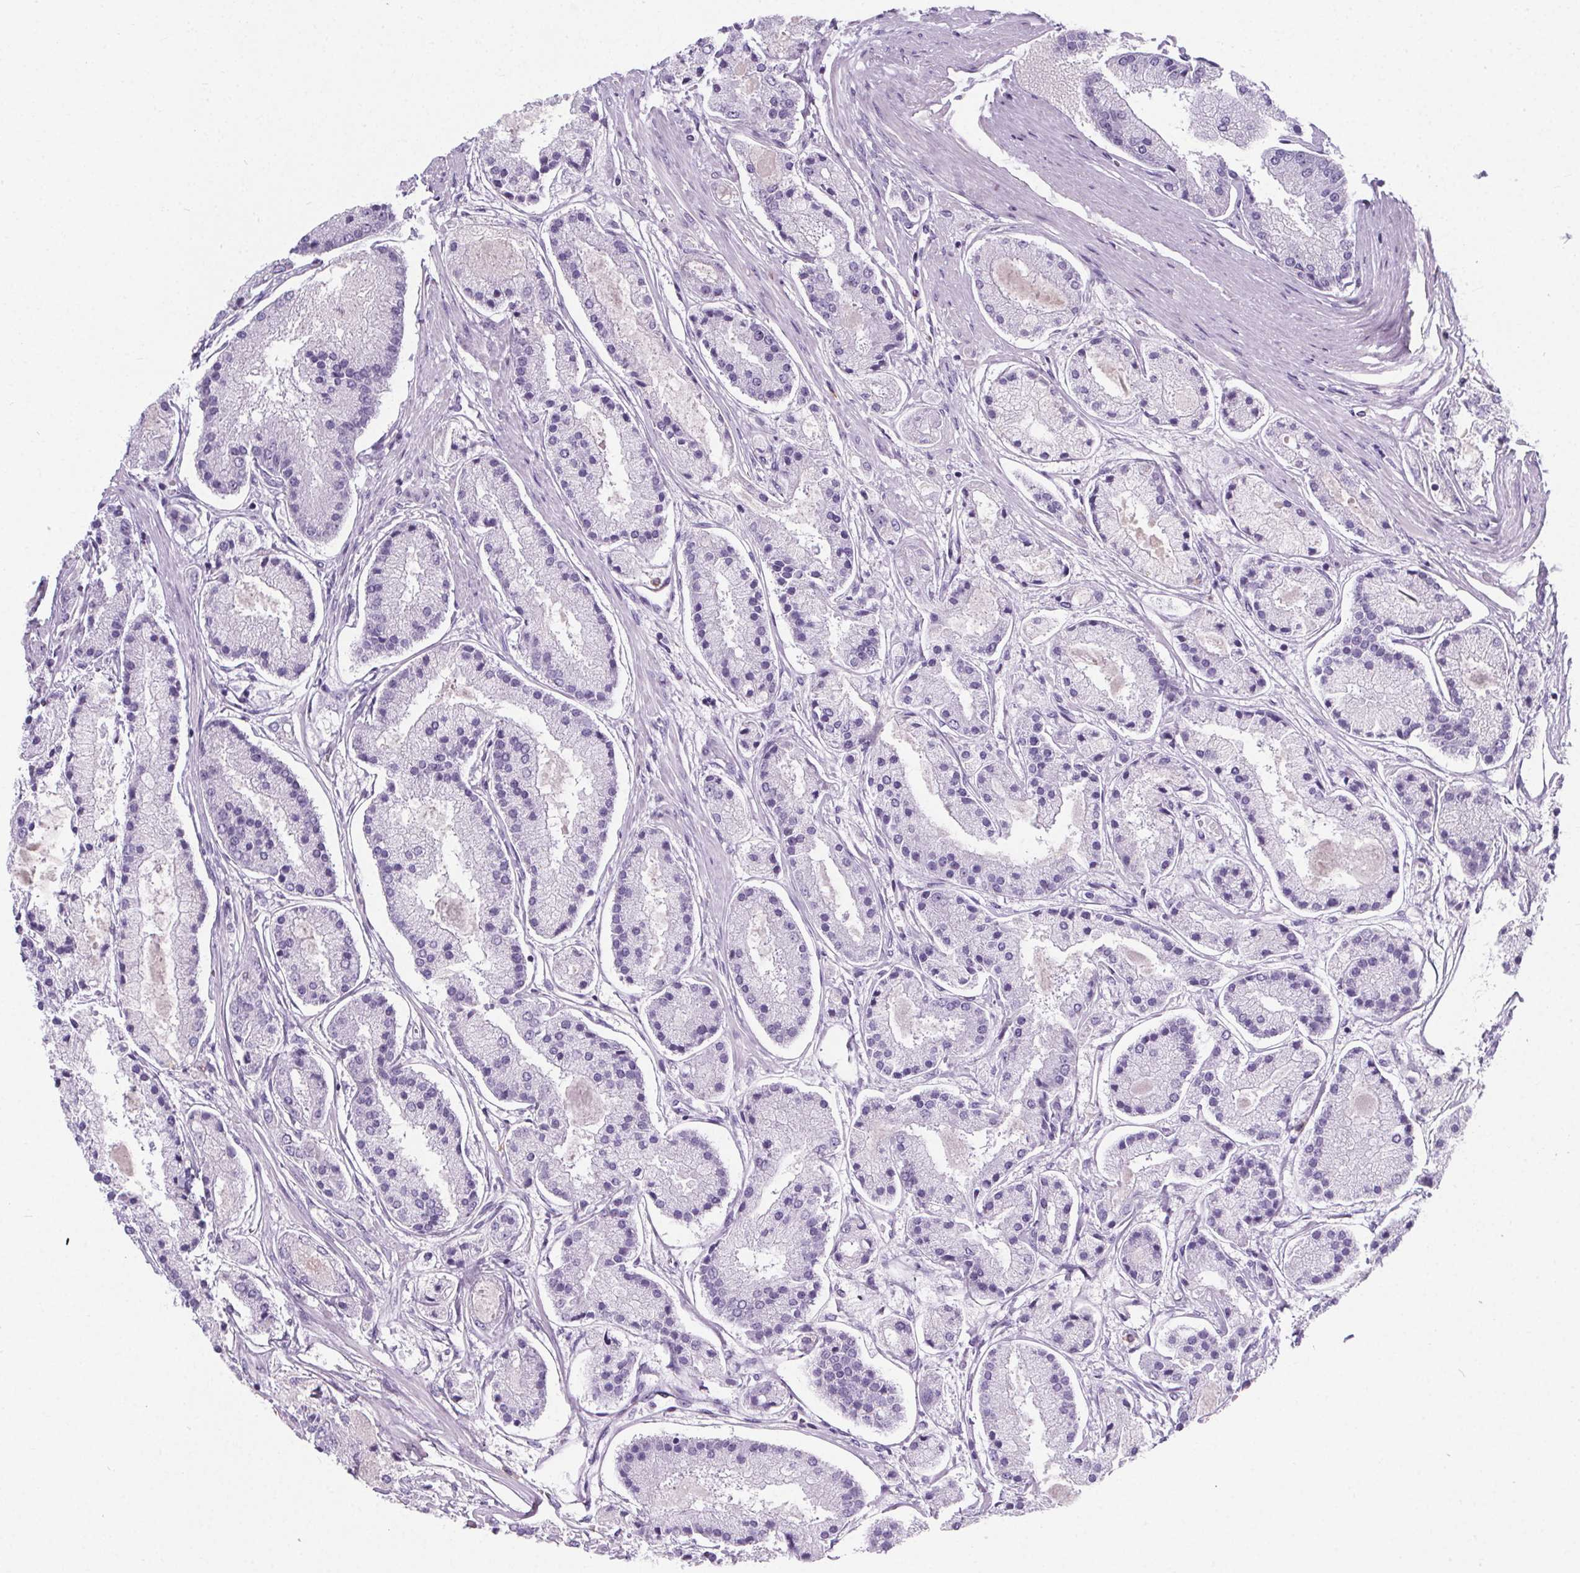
{"staining": {"intensity": "negative", "quantity": "none", "location": "none"}, "tissue": "prostate cancer", "cell_type": "Tumor cells", "image_type": "cancer", "snomed": [{"axis": "morphology", "description": "Adenocarcinoma, High grade"}, {"axis": "topography", "description": "Prostate"}], "caption": "IHC image of human prostate adenocarcinoma (high-grade) stained for a protein (brown), which reveals no positivity in tumor cells. (DAB immunohistochemistry (IHC) with hematoxylin counter stain).", "gene": "ADRB1", "patient": {"sex": "male", "age": 67}}